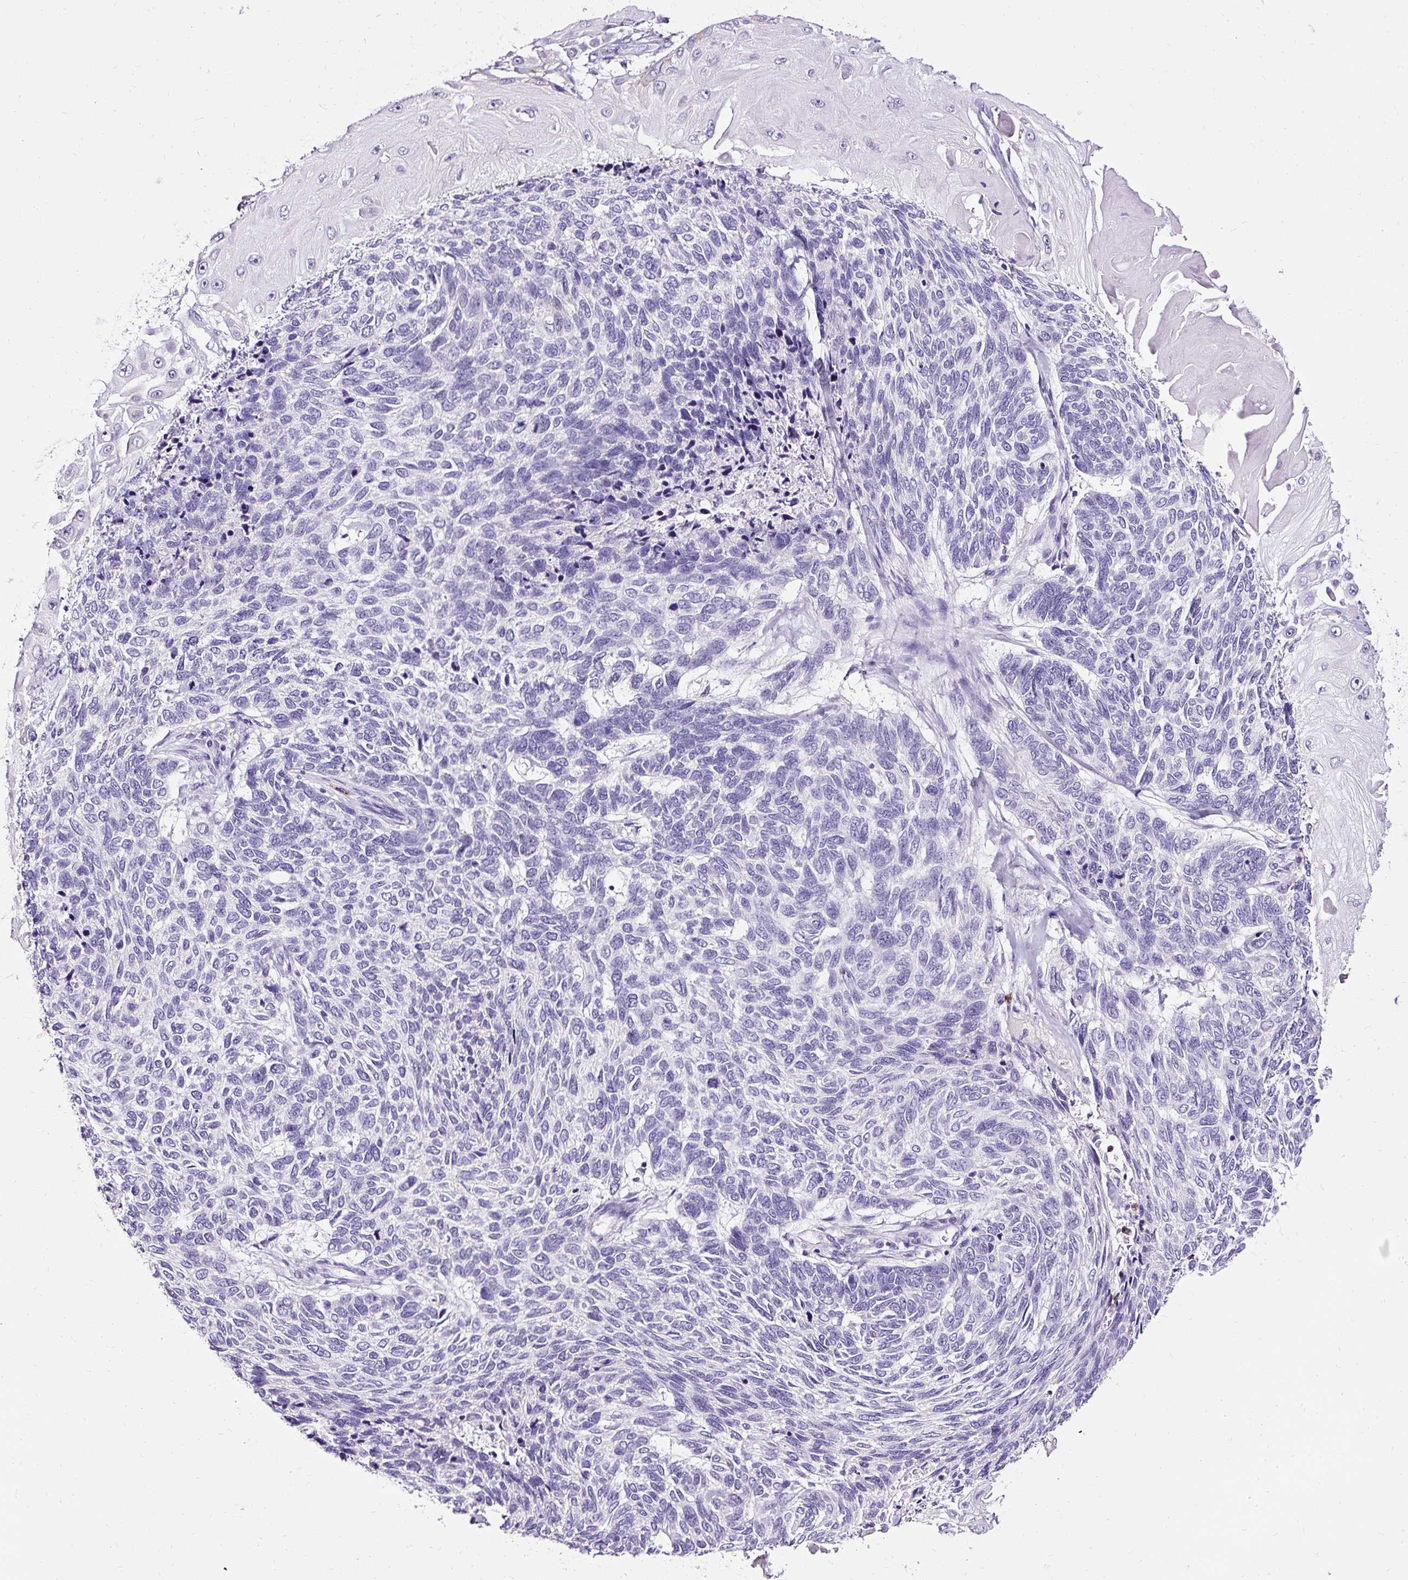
{"staining": {"intensity": "negative", "quantity": "none", "location": "none"}, "tissue": "skin cancer", "cell_type": "Tumor cells", "image_type": "cancer", "snomed": [{"axis": "morphology", "description": "Basal cell carcinoma"}, {"axis": "topography", "description": "Skin"}], "caption": "Skin basal cell carcinoma stained for a protein using immunohistochemistry (IHC) reveals no positivity tumor cells.", "gene": "SLC7A8", "patient": {"sex": "female", "age": 65}}